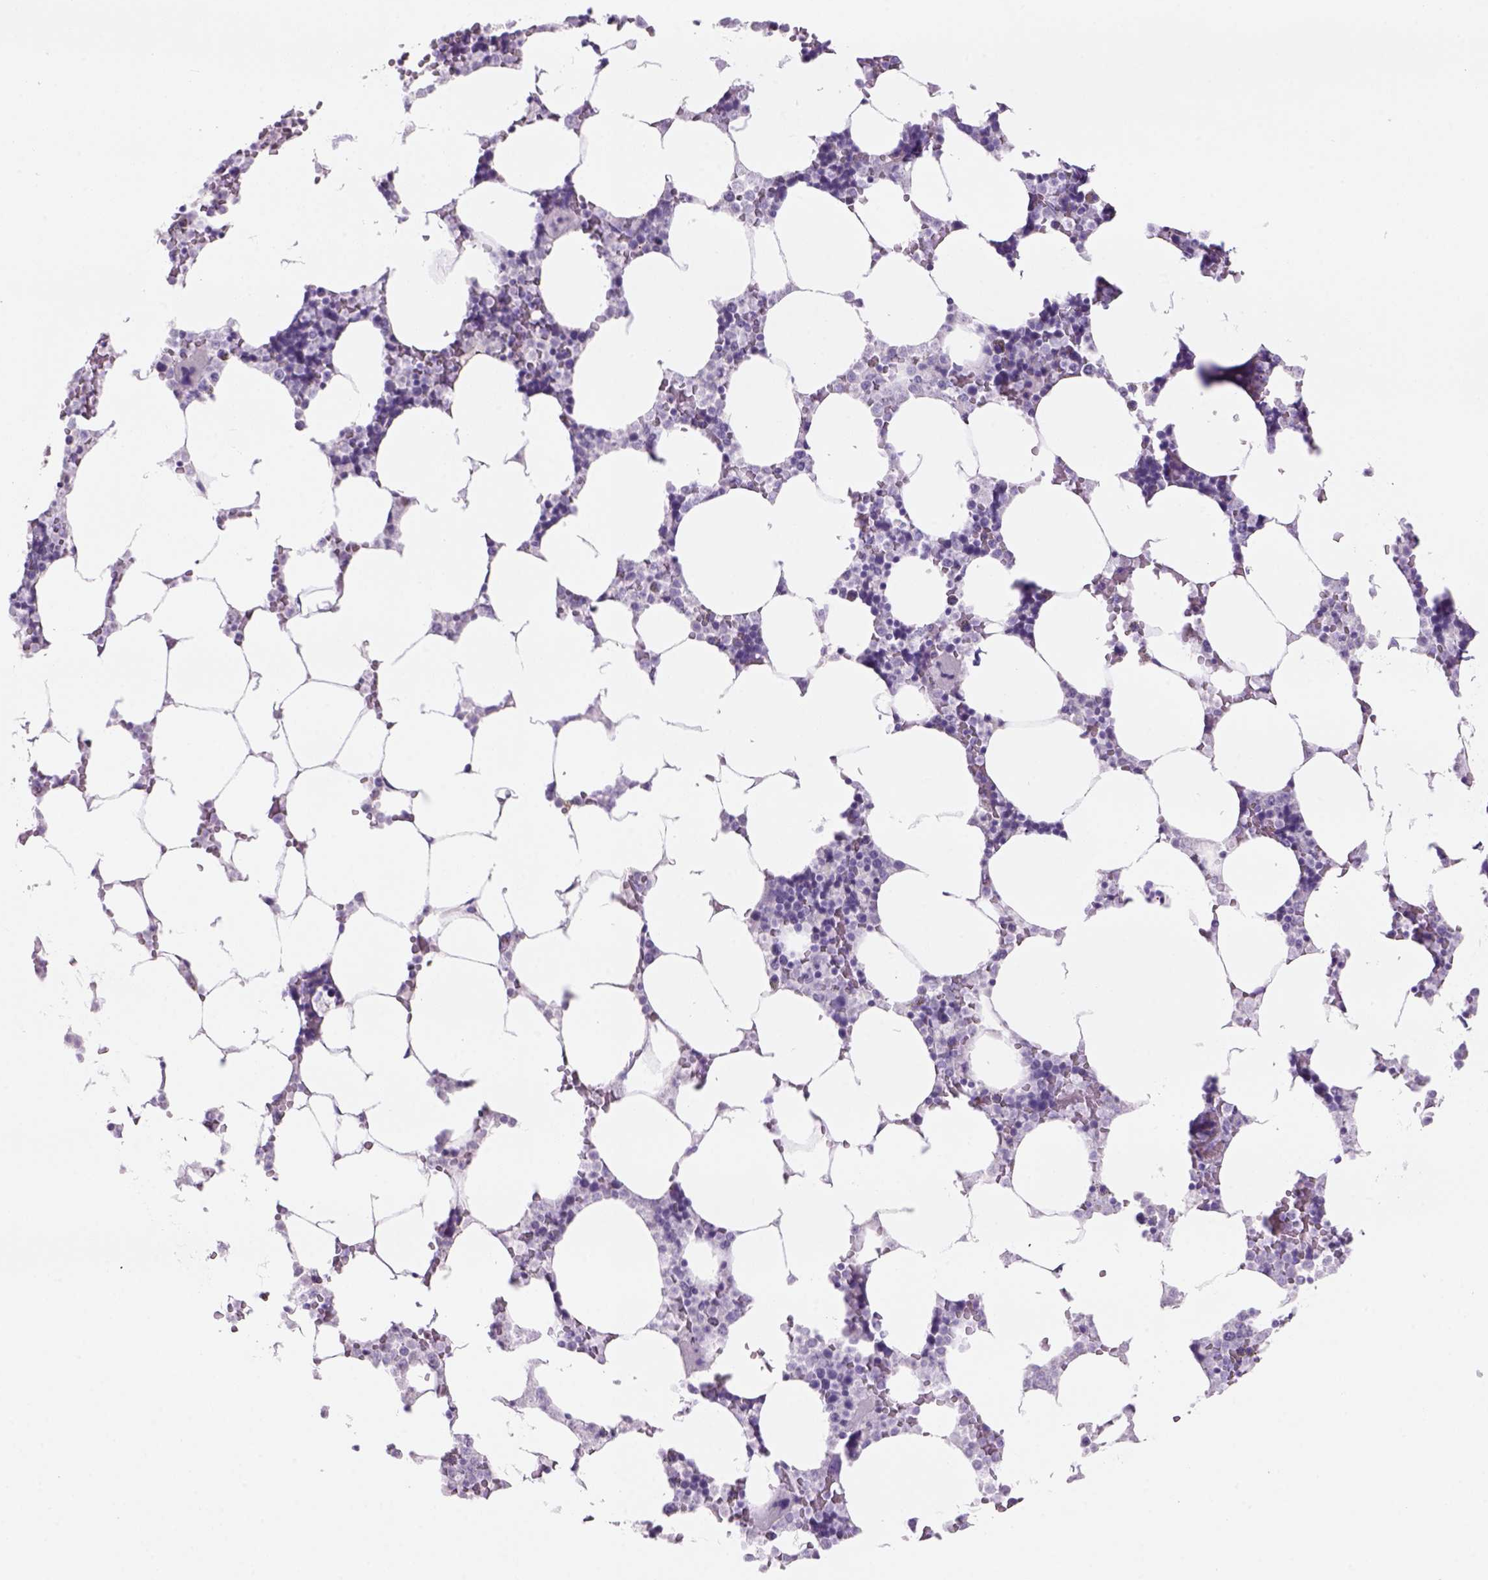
{"staining": {"intensity": "negative", "quantity": "none", "location": "none"}, "tissue": "bone marrow", "cell_type": "Hematopoietic cells", "image_type": "normal", "snomed": [{"axis": "morphology", "description": "Normal tissue, NOS"}, {"axis": "topography", "description": "Bone marrow"}], "caption": "Immunohistochemistry (IHC) micrograph of unremarkable bone marrow stained for a protein (brown), which displays no staining in hematopoietic cells. (Stains: DAB (3,3'-diaminobenzidine) immunohistochemistry with hematoxylin counter stain, Microscopy: brightfield microscopy at high magnification).", "gene": "TENM4", "patient": {"sex": "female", "age": 52}}